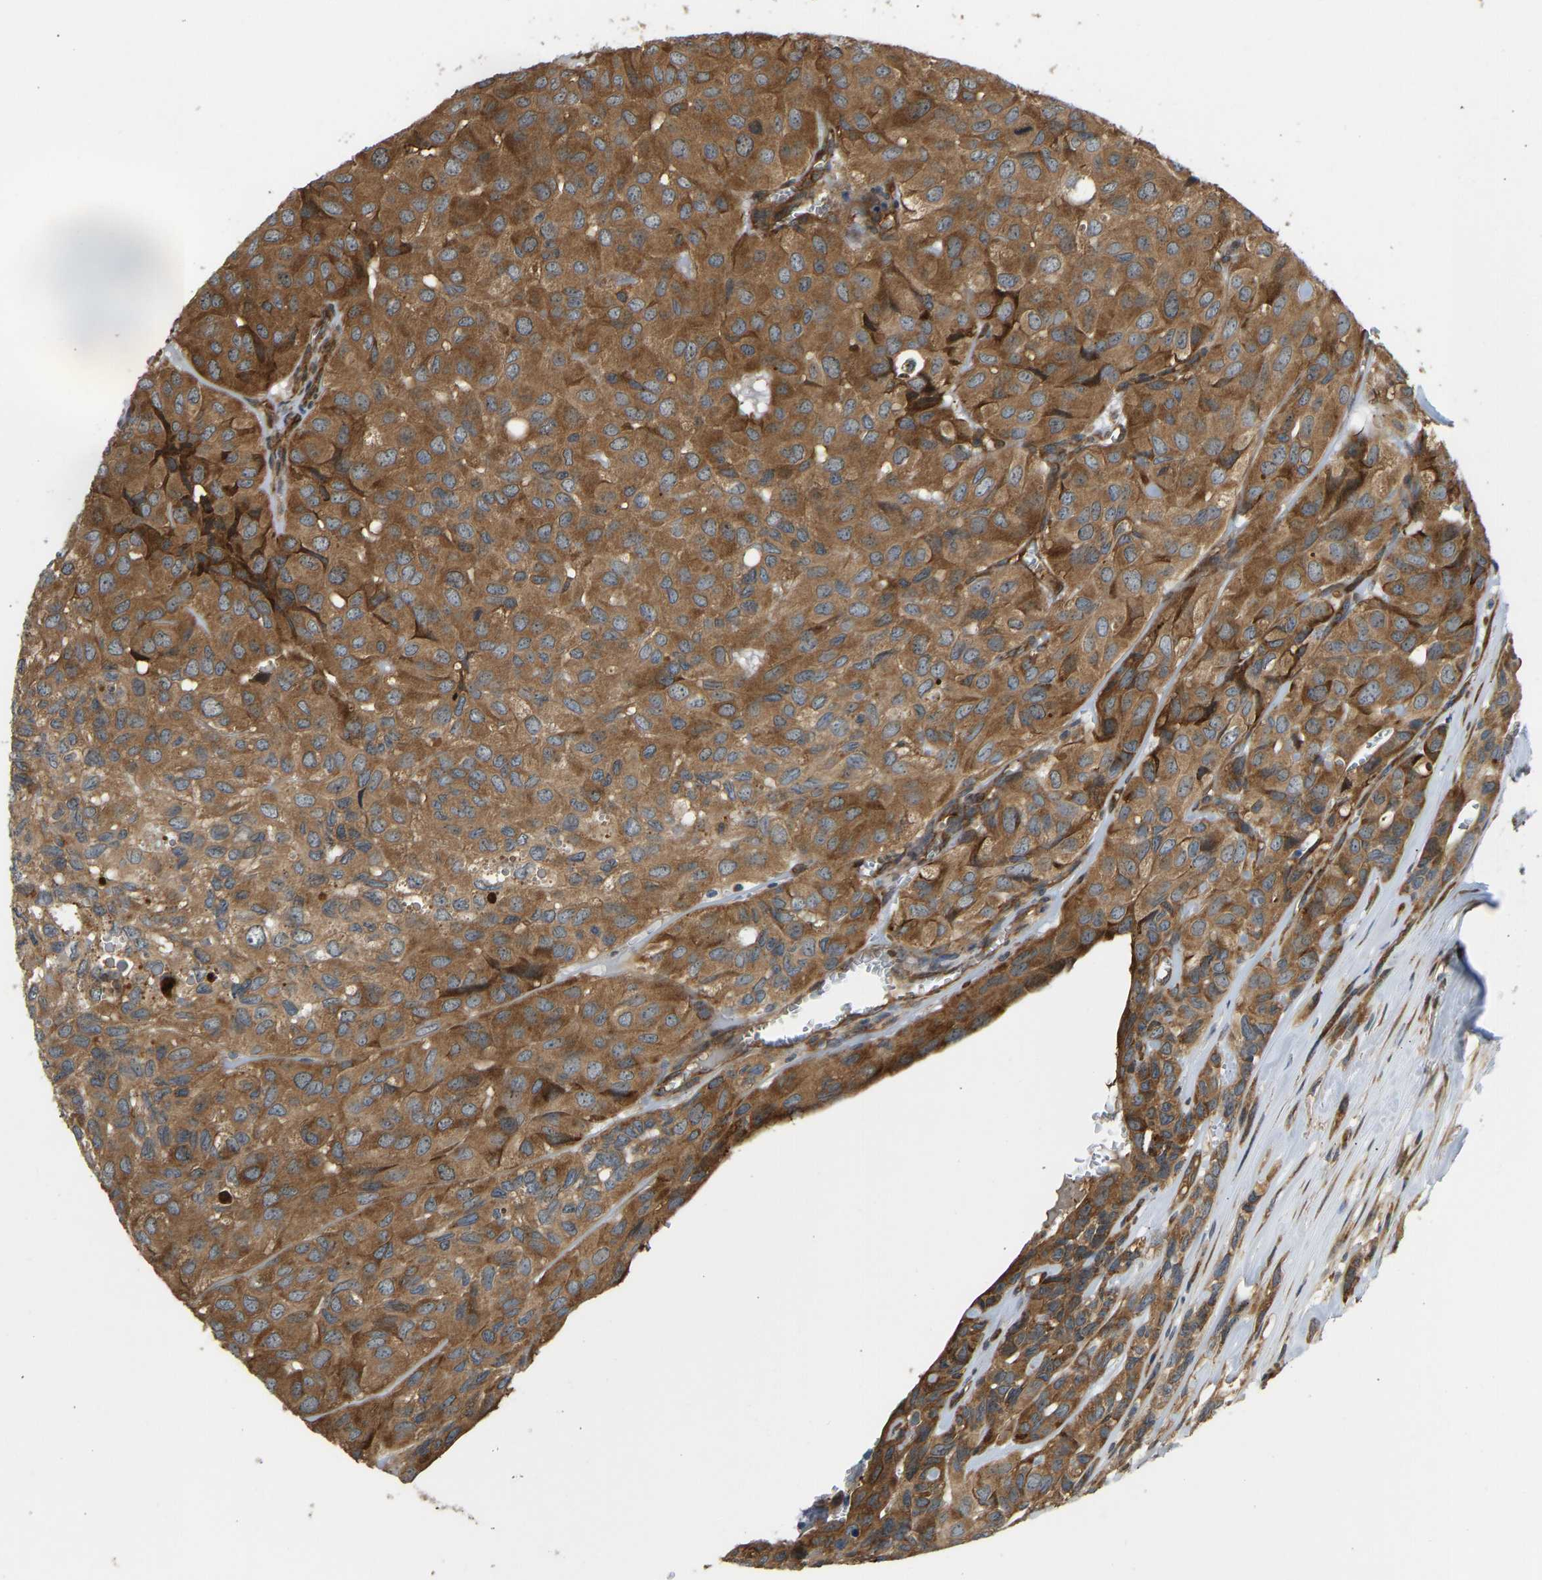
{"staining": {"intensity": "moderate", "quantity": ">75%", "location": "cytoplasmic/membranous"}, "tissue": "head and neck cancer", "cell_type": "Tumor cells", "image_type": "cancer", "snomed": [{"axis": "morphology", "description": "Adenocarcinoma, NOS"}, {"axis": "topography", "description": "Salivary gland, NOS"}, {"axis": "topography", "description": "Head-Neck"}], "caption": "Tumor cells demonstrate medium levels of moderate cytoplasmic/membranous expression in about >75% of cells in human head and neck adenocarcinoma.", "gene": "RASGRF2", "patient": {"sex": "female", "age": 76}}